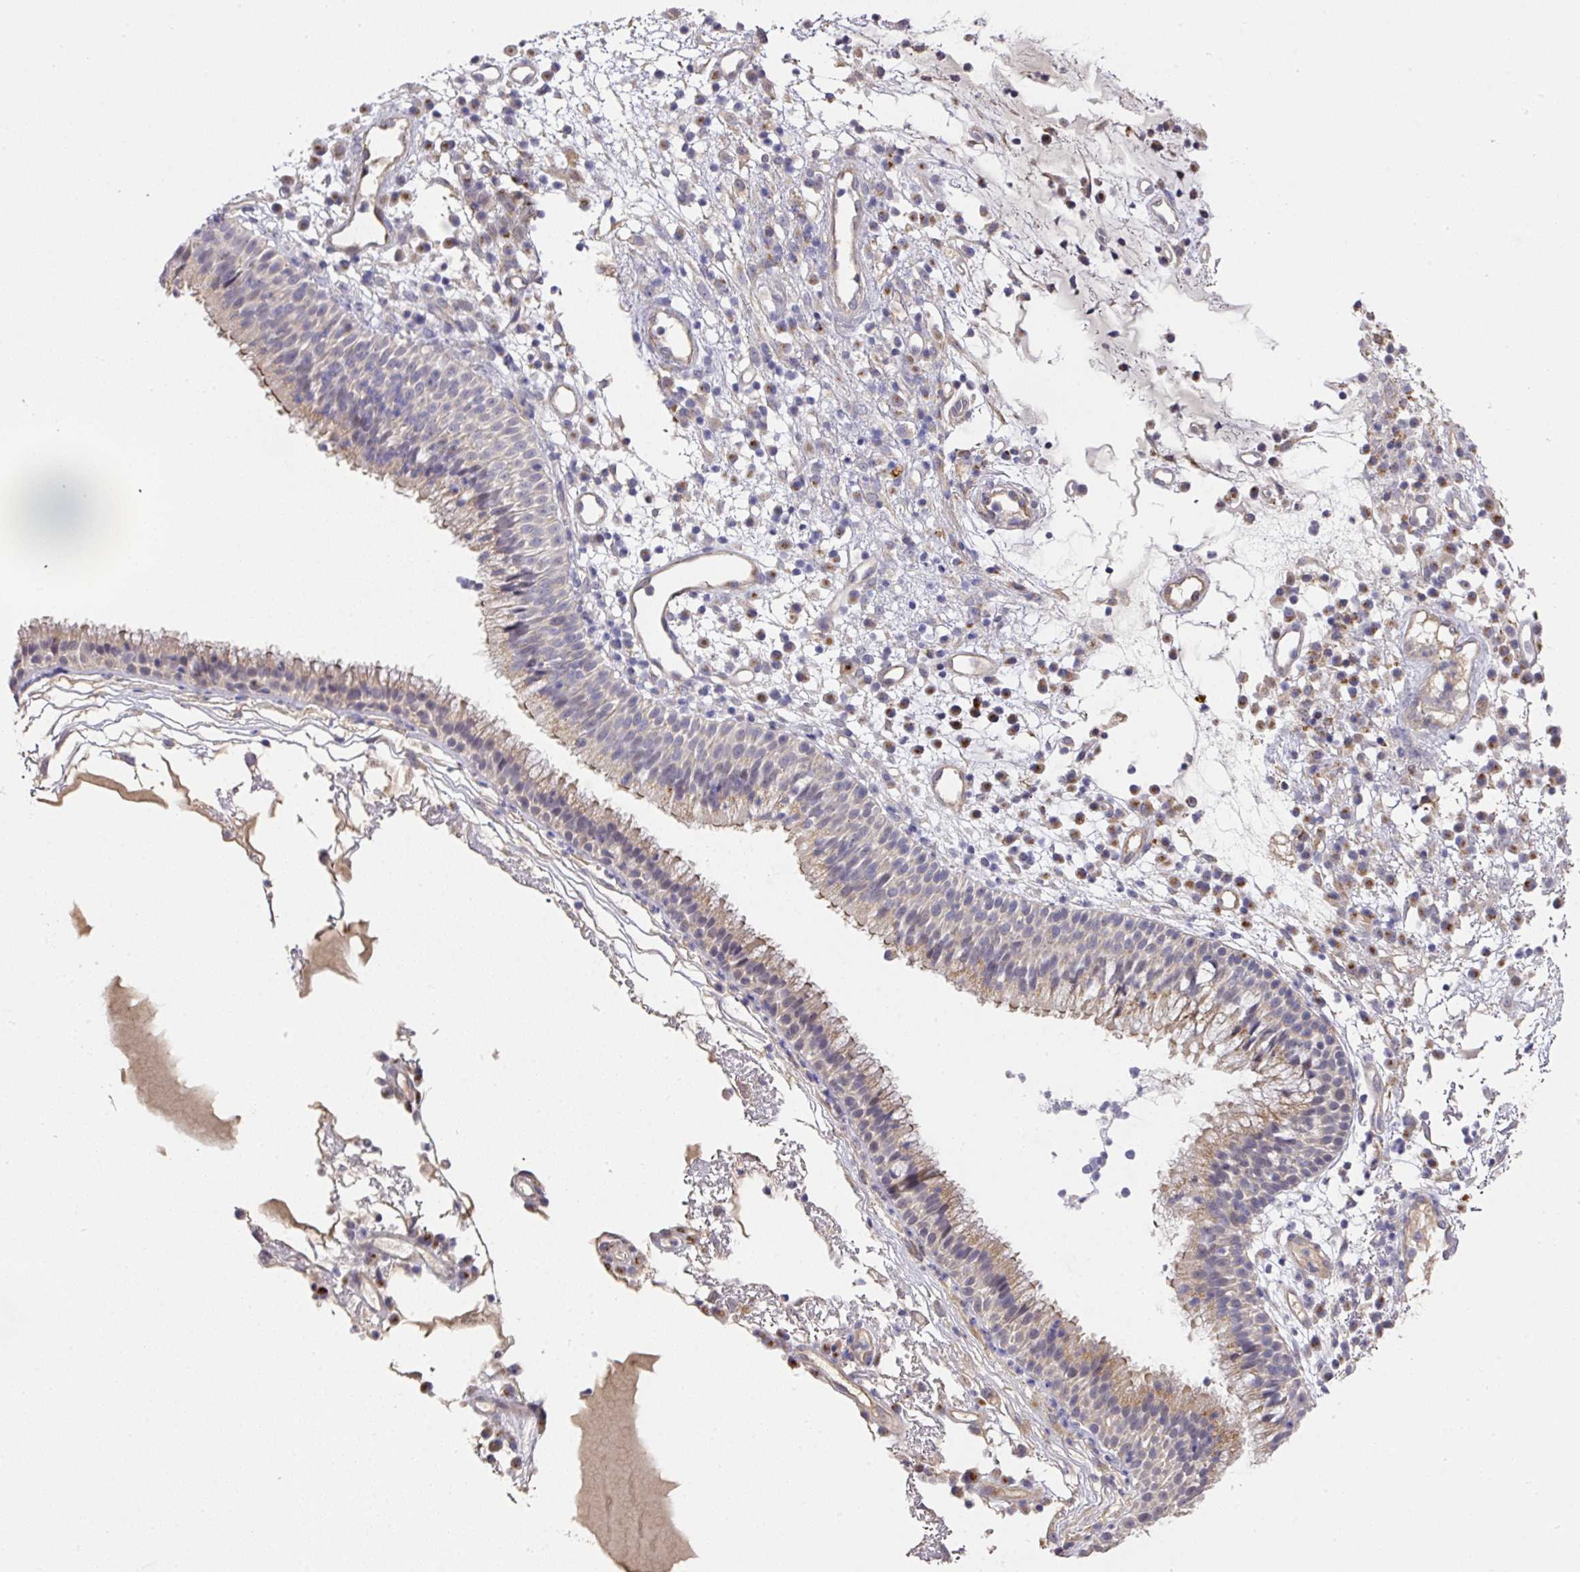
{"staining": {"intensity": "moderate", "quantity": "<25%", "location": "cytoplasmic/membranous"}, "tissue": "nasopharynx", "cell_type": "Respiratory epithelial cells", "image_type": "normal", "snomed": [{"axis": "morphology", "description": "Normal tissue, NOS"}, {"axis": "topography", "description": "Nasopharynx"}], "caption": "A high-resolution micrograph shows IHC staining of unremarkable nasopharynx, which exhibits moderate cytoplasmic/membranous staining in about <25% of respiratory epithelial cells. (DAB (3,3'-diaminobenzidine) IHC with brightfield microscopy, high magnification).", "gene": "TARM1", "patient": {"sex": "male", "age": 21}}